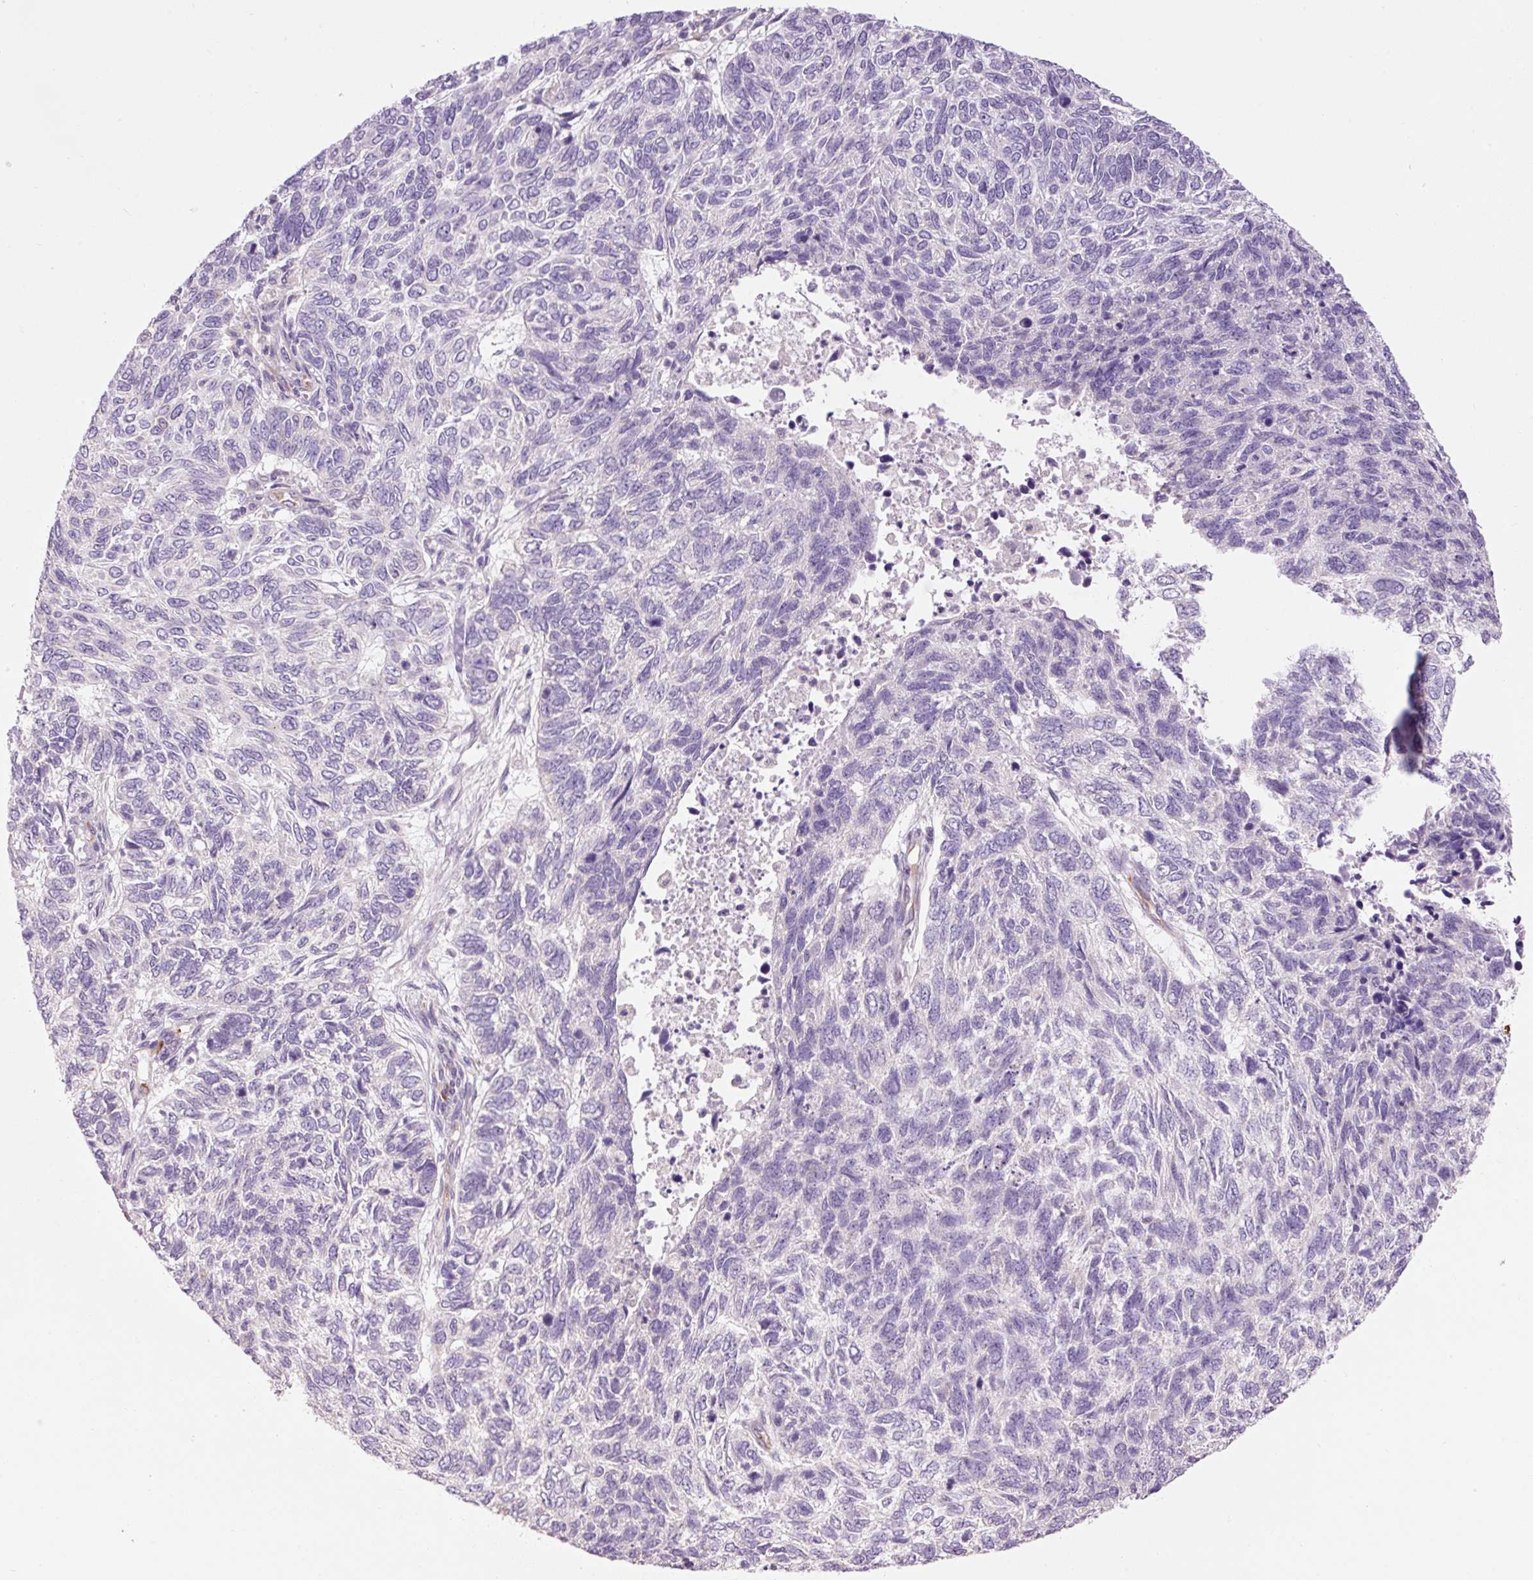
{"staining": {"intensity": "negative", "quantity": "none", "location": "none"}, "tissue": "skin cancer", "cell_type": "Tumor cells", "image_type": "cancer", "snomed": [{"axis": "morphology", "description": "Basal cell carcinoma"}, {"axis": "topography", "description": "Skin"}], "caption": "Immunohistochemistry (IHC) histopathology image of skin cancer (basal cell carcinoma) stained for a protein (brown), which shows no positivity in tumor cells. The staining was performed using DAB (3,3'-diaminobenzidine) to visualize the protein expression in brown, while the nuclei were stained in blue with hematoxylin (Magnification: 20x).", "gene": "PNPLA5", "patient": {"sex": "female", "age": 65}}